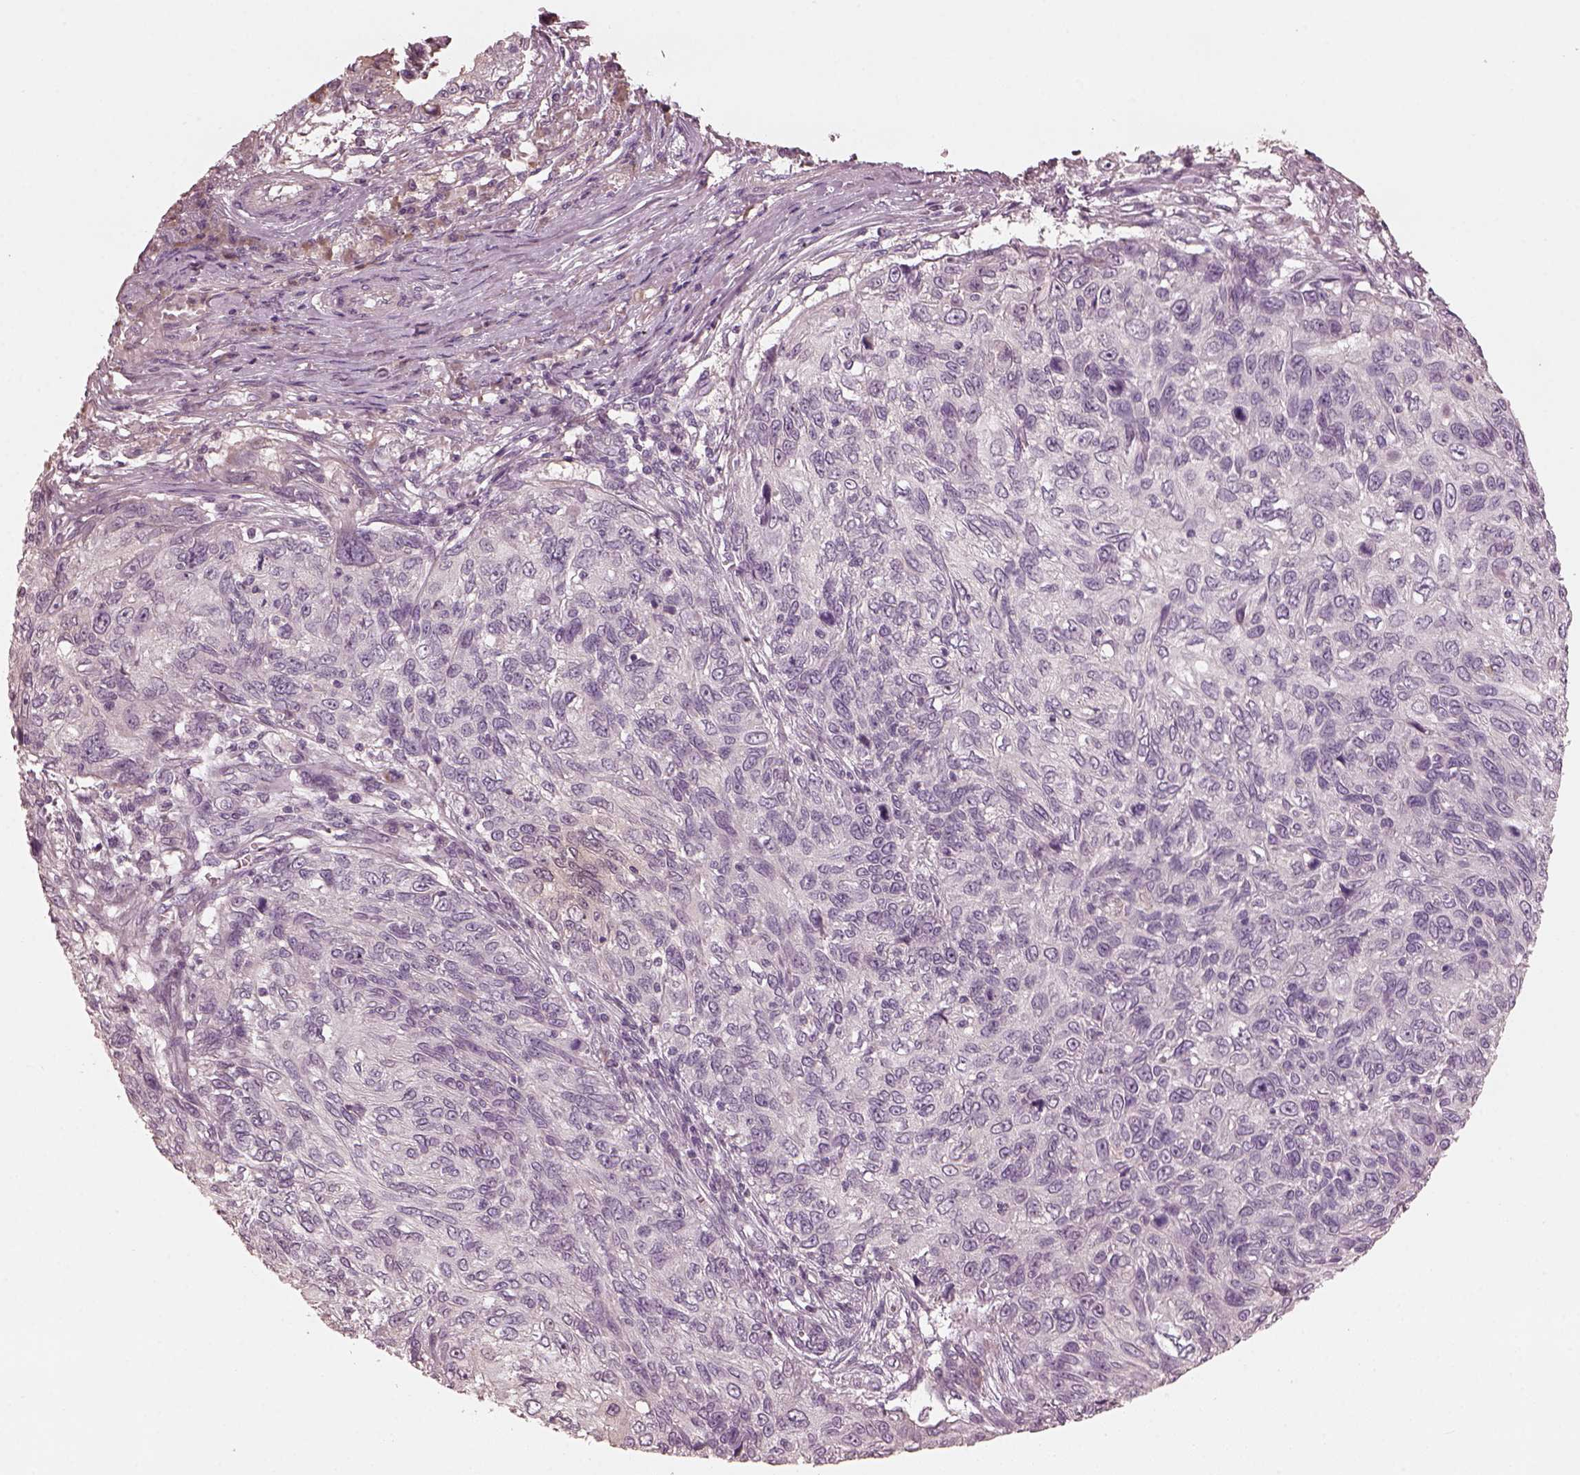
{"staining": {"intensity": "negative", "quantity": "none", "location": "none"}, "tissue": "skin cancer", "cell_type": "Tumor cells", "image_type": "cancer", "snomed": [{"axis": "morphology", "description": "Squamous cell carcinoma, NOS"}, {"axis": "topography", "description": "Skin"}], "caption": "This histopathology image is of skin cancer (squamous cell carcinoma) stained with immunohistochemistry to label a protein in brown with the nuclei are counter-stained blue. There is no positivity in tumor cells.", "gene": "OPTC", "patient": {"sex": "male", "age": 92}}